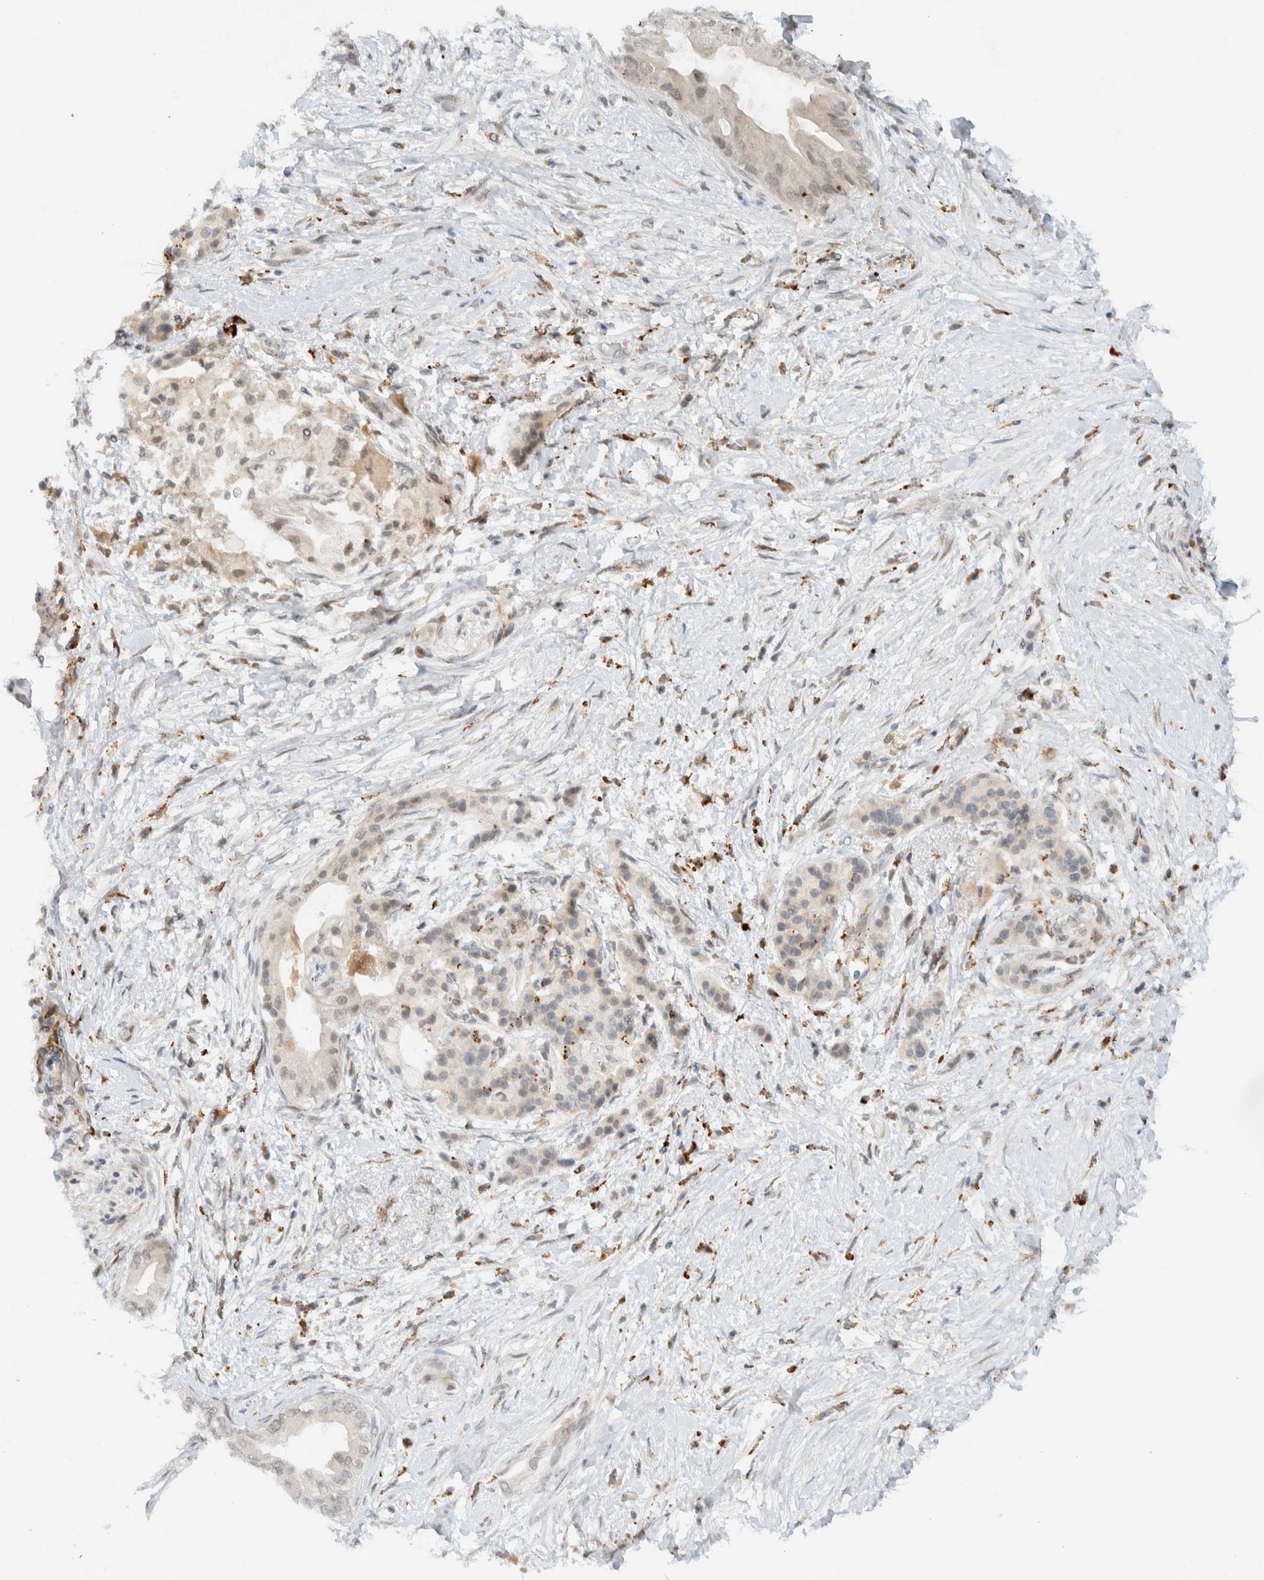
{"staining": {"intensity": "weak", "quantity": "25%-75%", "location": "nuclear"}, "tissue": "pancreatic cancer", "cell_type": "Tumor cells", "image_type": "cancer", "snomed": [{"axis": "morphology", "description": "Normal tissue, NOS"}, {"axis": "morphology", "description": "Adenocarcinoma, NOS"}, {"axis": "topography", "description": "Pancreas"}, {"axis": "topography", "description": "Duodenum"}], "caption": "Immunohistochemistry (DAB (3,3'-diaminobenzidine)) staining of human pancreatic adenocarcinoma reveals weak nuclear protein positivity in about 25%-75% of tumor cells.", "gene": "ITPRID1", "patient": {"sex": "female", "age": 60}}